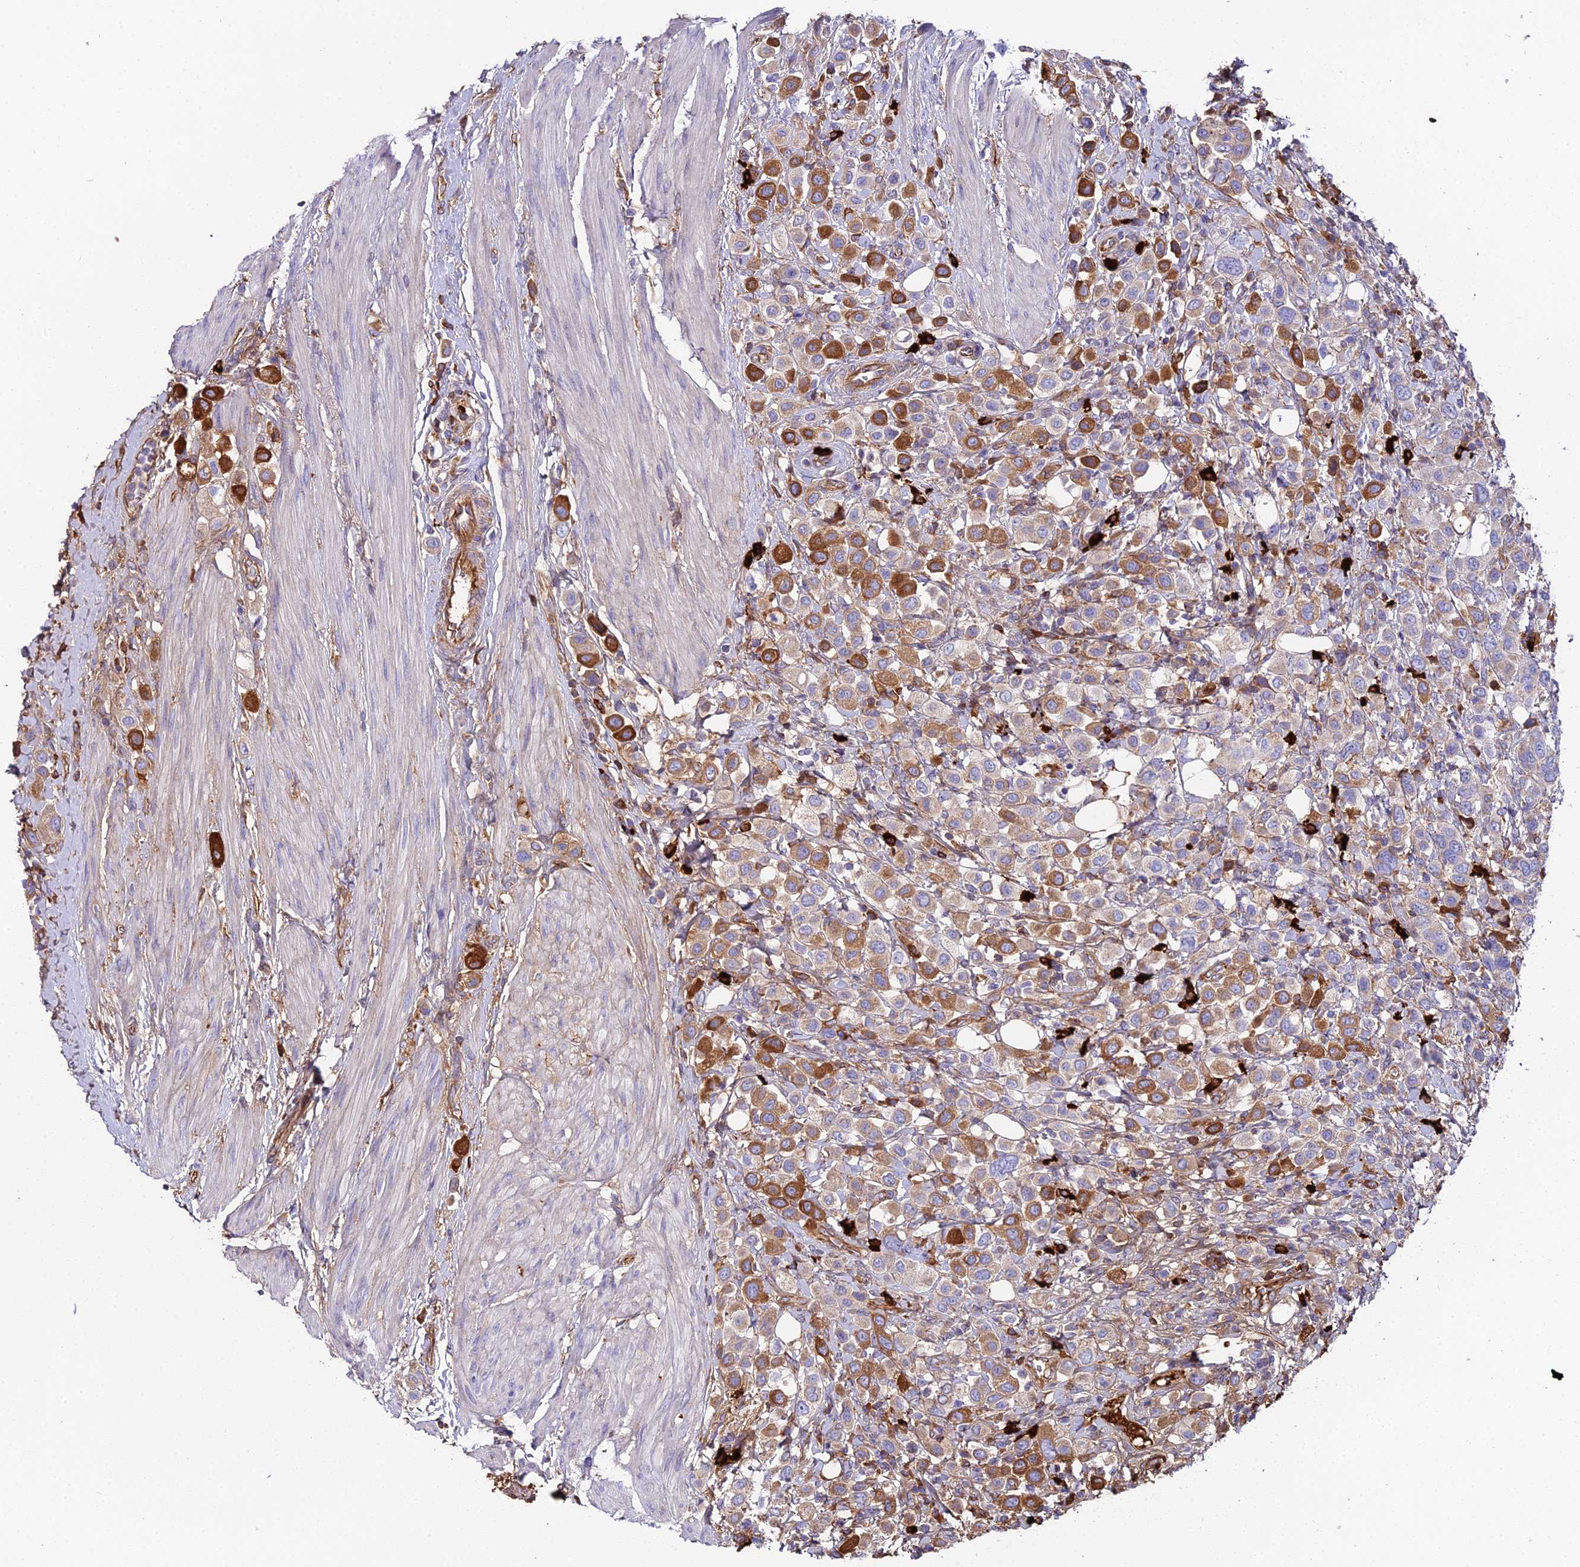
{"staining": {"intensity": "strong", "quantity": "25%-75%", "location": "cytoplasmic/membranous"}, "tissue": "urothelial cancer", "cell_type": "Tumor cells", "image_type": "cancer", "snomed": [{"axis": "morphology", "description": "Urothelial carcinoma, High grade"}, {"axis": "topography", "description": "Urinary bladder"}], "caption": "An image of human urothelial cancer stained for a protein displays strong cytoplasmic/membranous brown staining in tumor cells.", "gene": "BEX4", "patient": {"sex": "male", "age": 50}}